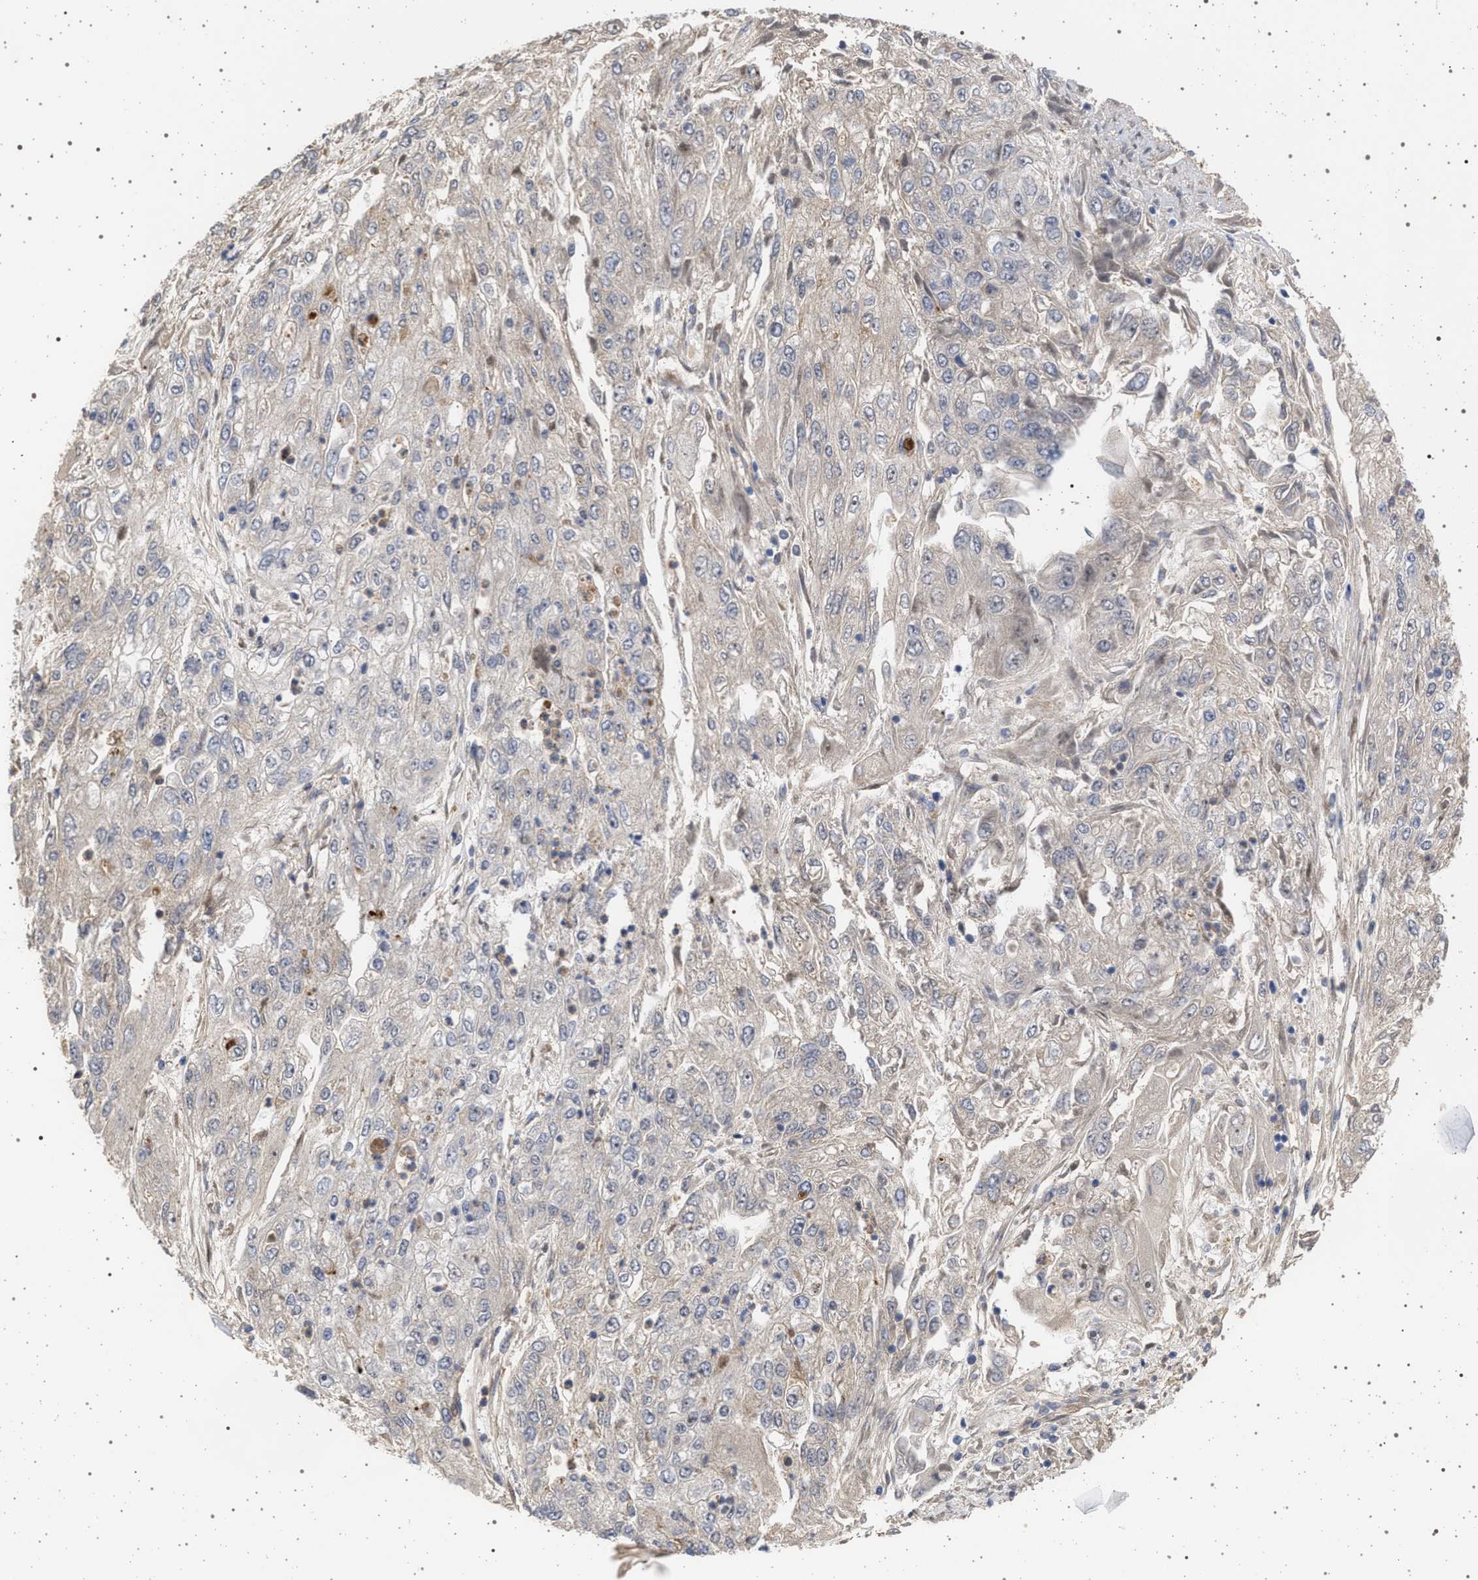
{"staining": {"intensity": "weak", "quantity": "<25%", "location": "cytoplasmic/membranous"}, "tissue": "endometrial cancer", "cell_type": "Tumor cells", "image_type": "cancer", "snomed": [{"axis": "morphology", "description": "Adenocarcinoma, NOS"}, {"axis": "topography", "description": "Endometrium"}], "caption": "The image reveals no staining of tumor cells in endometrial cancer. (Brightfield microscopy of DAB (3,3'-diaminobenzidine) immunohistochemistry (IHC) at high magnification).", "gene": "RBM48", "patient": {"sex": "female", "age": 49}}